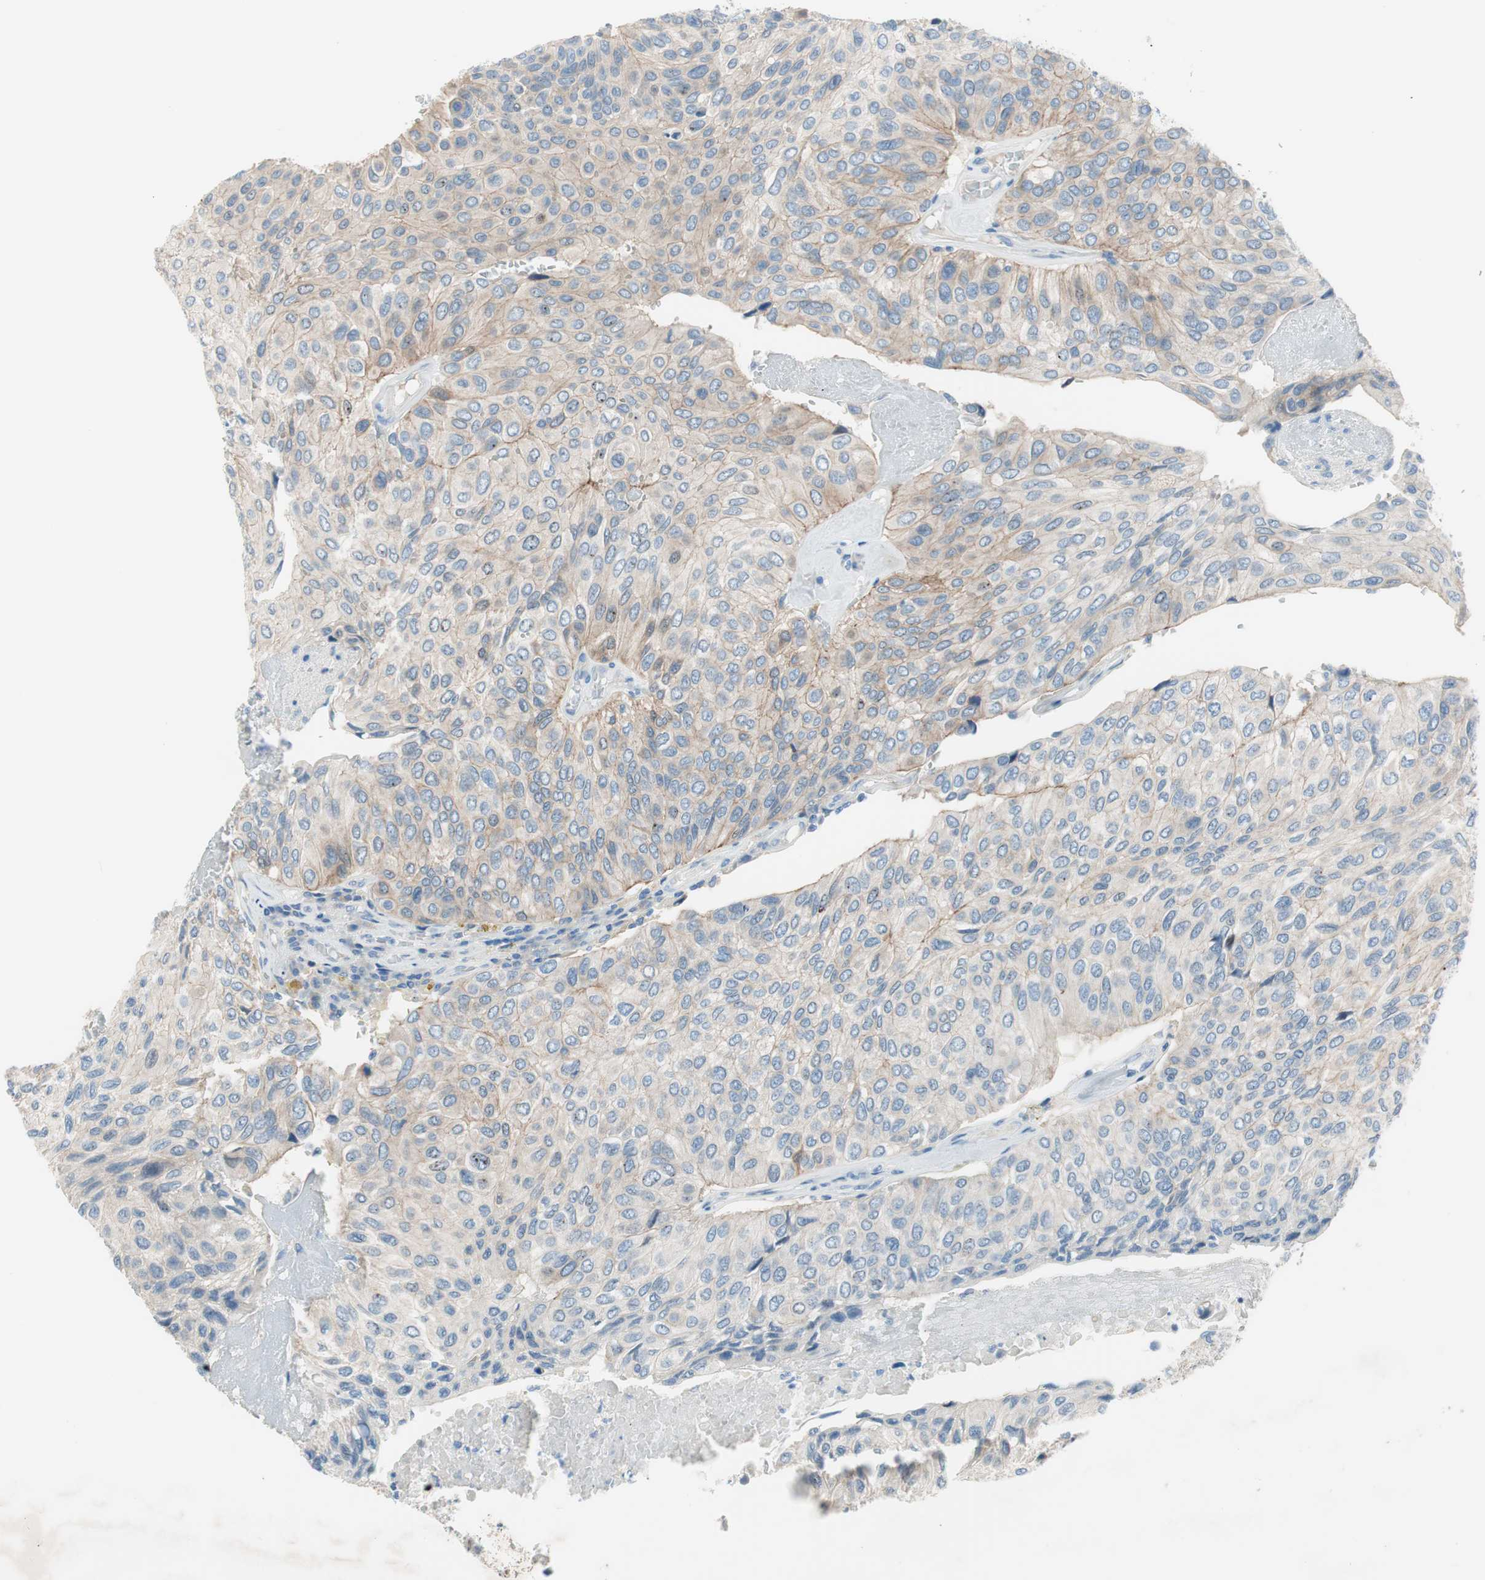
{"staining": {"intensity": "weak", "quantity": "25%-75%", "location": "cytoplasmic/membranous"}, "tissue": "urothelial cancer", "cell_type": "Tumor cells", "image_type": "cancer", "snomed": [{"axis": "morphology", "description": "Urothelial carcinoma, High grade"}, {"axis": "topography", "description": "Urinary bladder"}], "caption": "Human urothelial carcinoma (high-grade) stained for a protein (brown) demonstrates weak cytoplasmic/membranous positive positivity in about 25%-75% of tumor cells.", "gene": "PRRG4", "patient": {"sex": "male", "age": 66}}